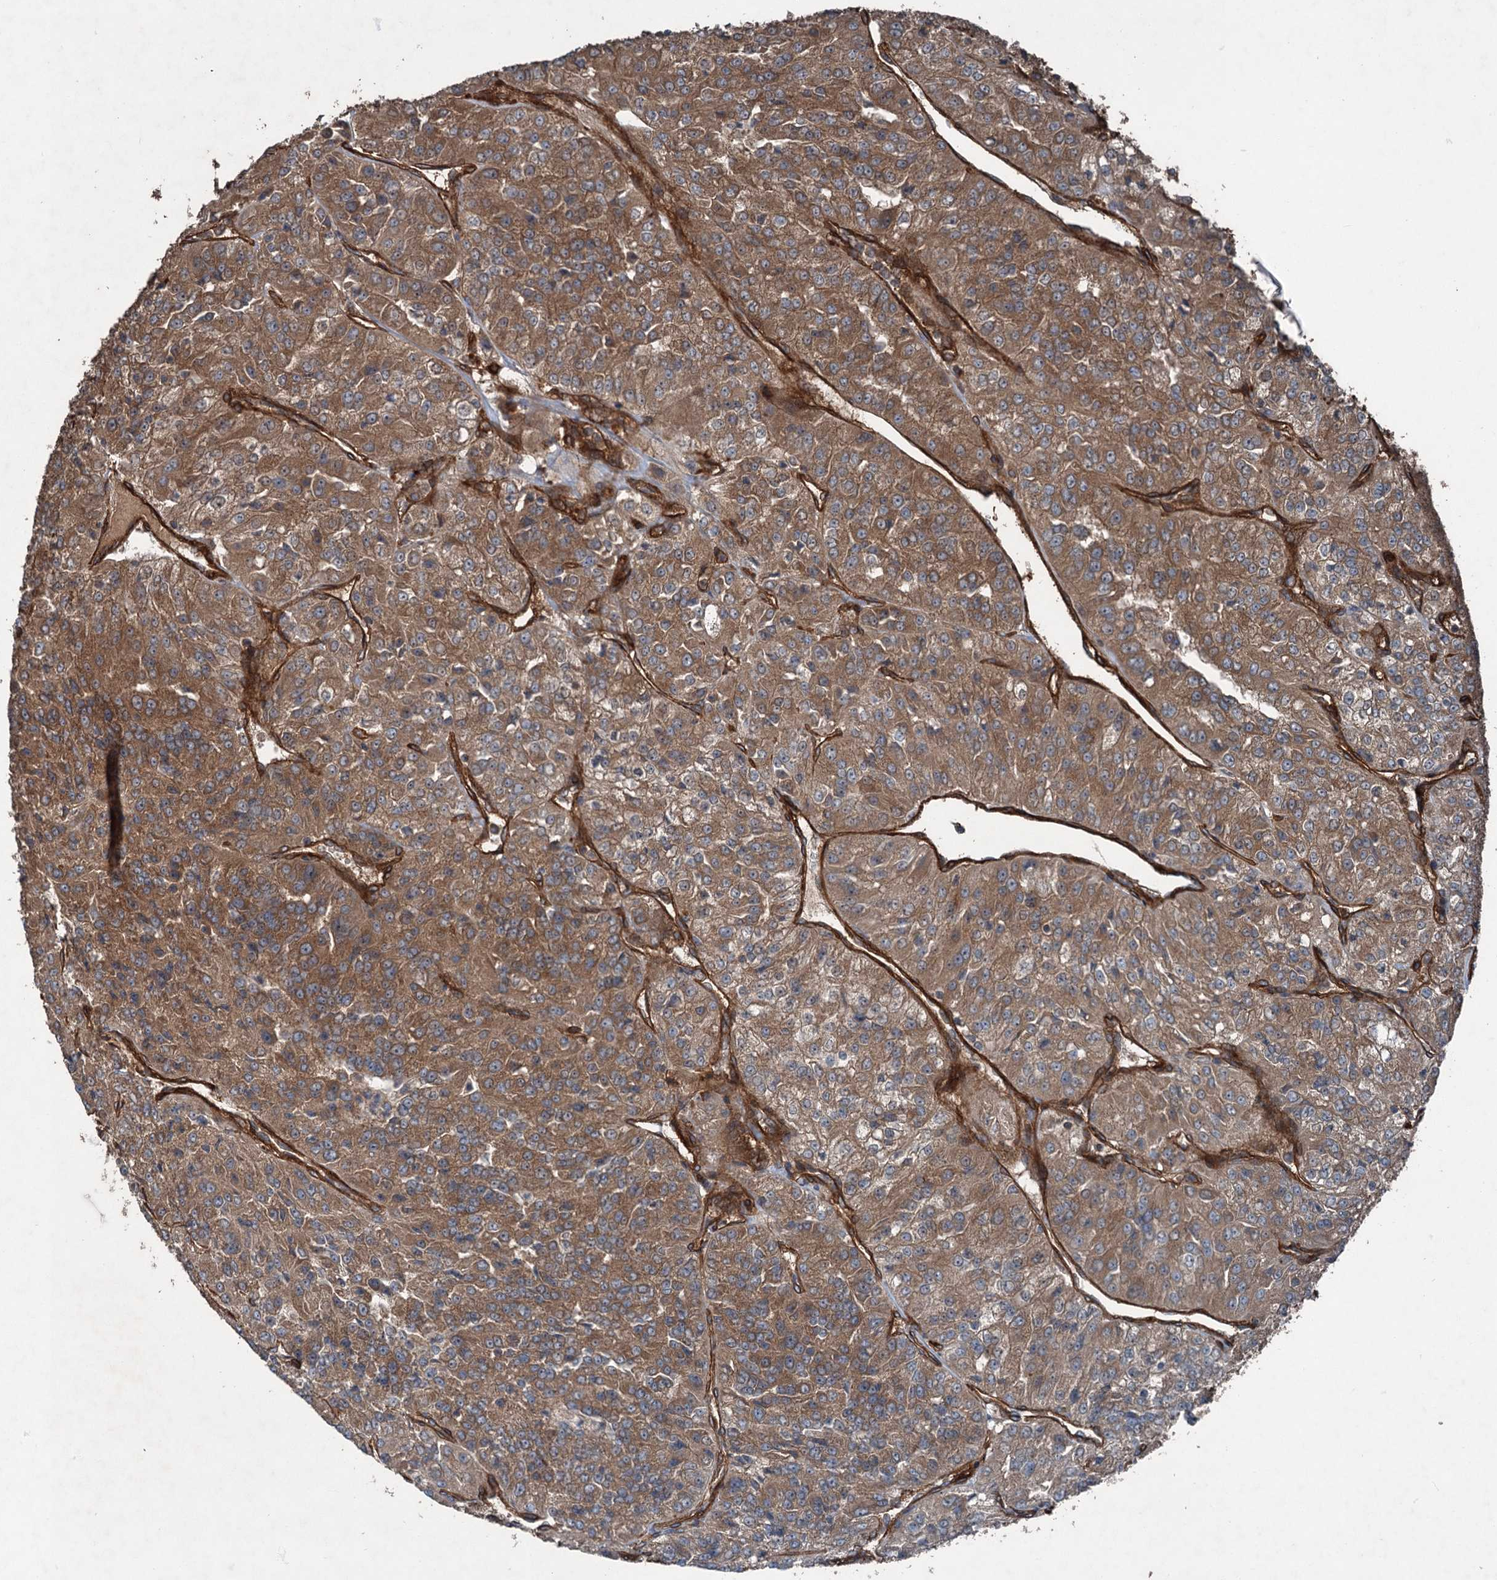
{"staining": {"intensity": "moderate", "quantity": ">75%", "location": "cytoplasmic/membranous"}, "tissue": "renal cancer", "cell_type": "Tumor cells", "image_type": "cancer", "snomed": [{"axis": "morphology", "description": "Adenocarcinoma, NOS"}, {"axis": "topography", "description": "Kidney"}], "caption": "Brown immunohistochemical staining in renal adenocarcinoma shows moderate cytoplasmic/membranous positivity in about >75% of tumor cells.", "gene": "RNF214", "patient": {"sex": "female", "age": 63}}